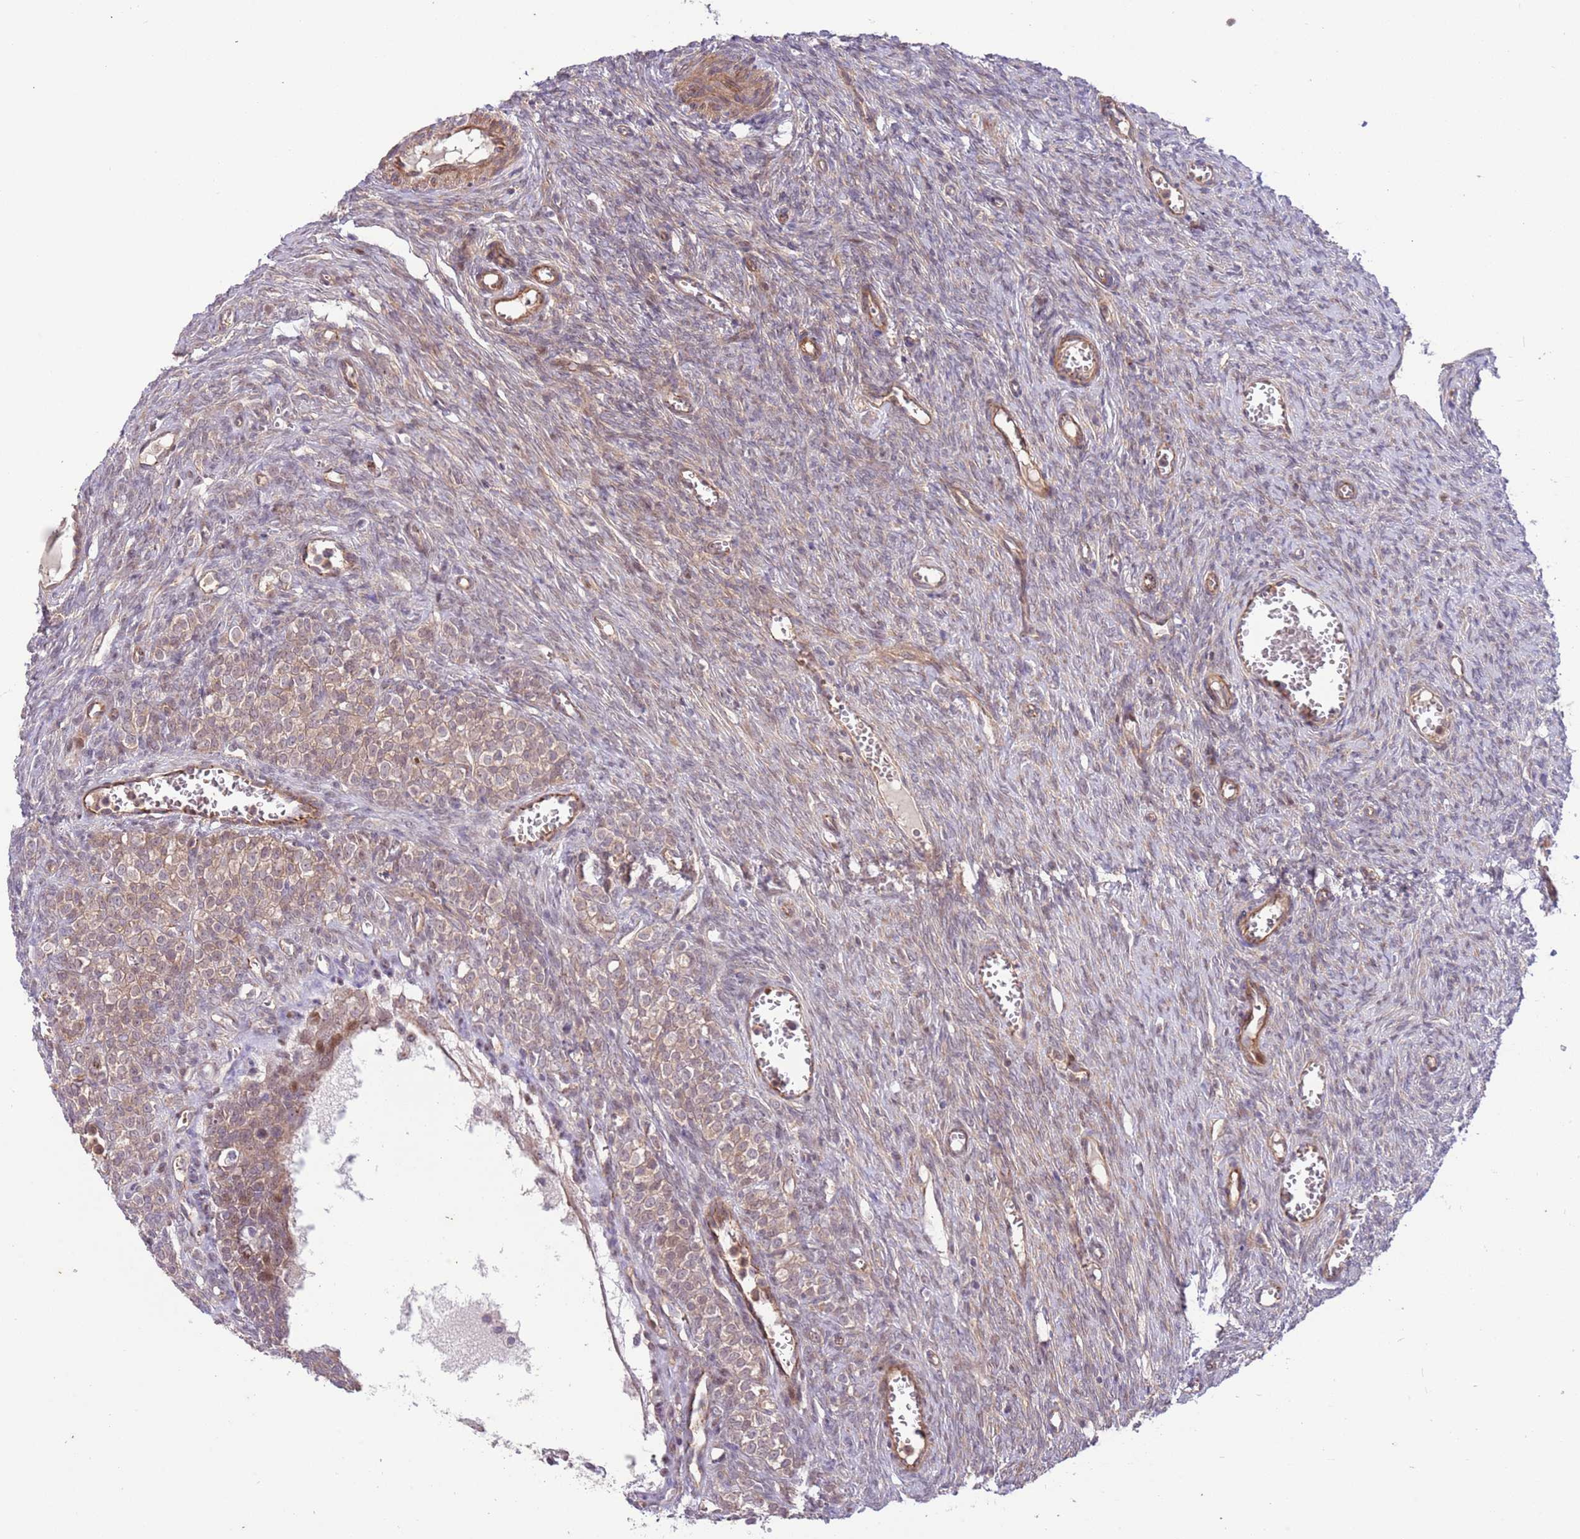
{"staining": {"intensity": "moderate", "quantity": ">75%", "location": "cytoplasmic/membranous"}, "tissue": "ovary", "cell_type": "Follicle cells", "image_type": "normal", "snomed": [{"axis": "morphology", "description": "Normal tissue, NOS"}, {"axis": "topography", "description": "Ovary"}], "caption": "IHC (DAB (3,3'-diaminobenzidine)) staining of unremarkable ovary shows moderate cytoplasmic/membranous protein staining in about >75% of follicle cells. Nuclei are stained in blue.", "gene": "ITGB6", "patient": {"sex": "female", "age": 44}}